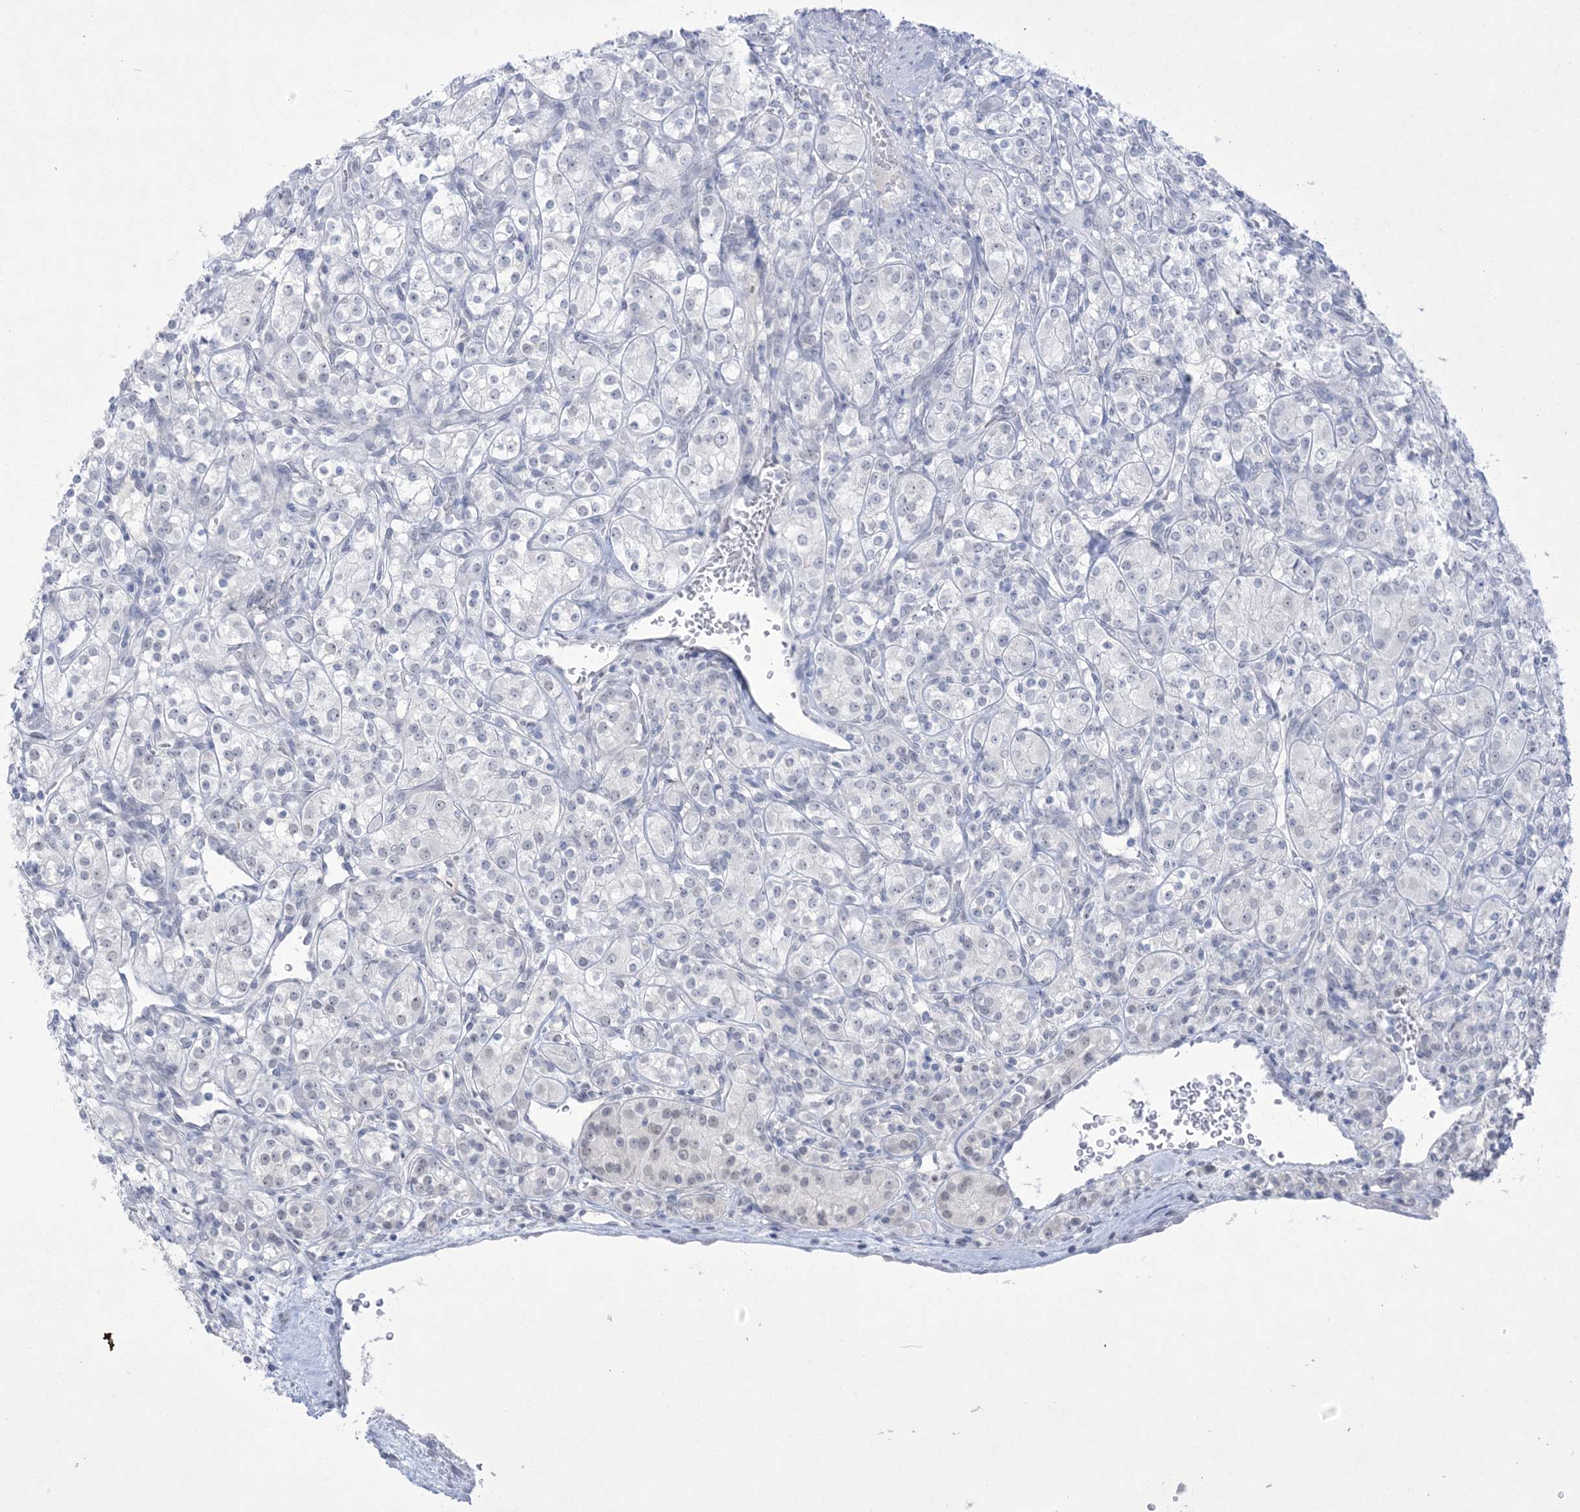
{"staining": {"intensity": "negative", "quantity": "none", "location": "none"}, "tissue": "renal cancer", "cell_type": "Tumor cells", "image_type": "cancer", "snomed": [{"axis": "morphology", "description": "Adenocarcinoma, NOS"}, {"axis": "topography", "description": "Kidney"}], "caption": "The photomicrograph shows no staining of tumor cells in renal cancer. (IHC, brightfield microscopy, high magnification).", "gene": "HOMEZ", "patient": {"sex": "male", "age": 77}}